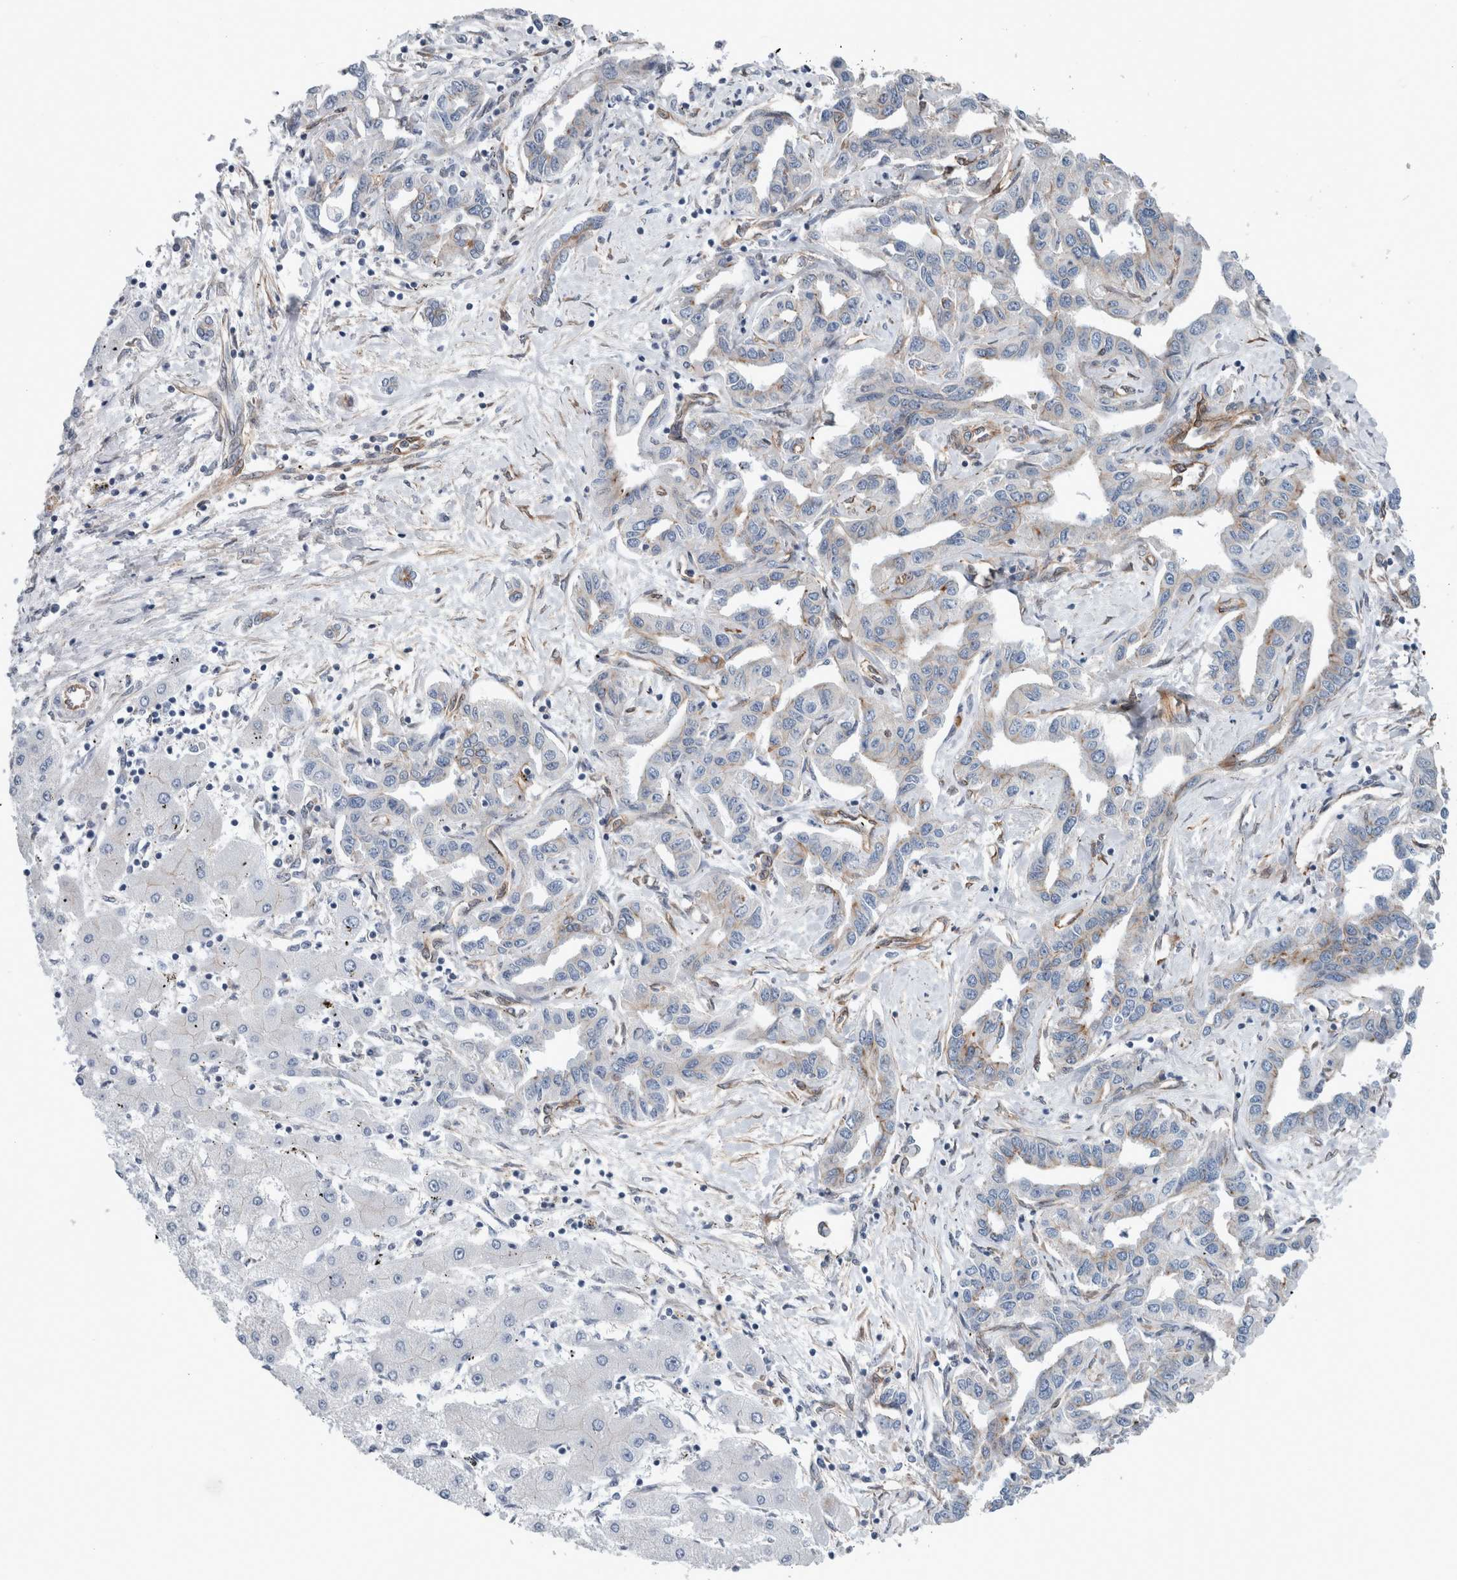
{"staining": {"intensity": "weak", "quantity": "<25%", "location": "cytoplasmic/membranous"}, "tissue": "liver cancer", "cell_type": "Tumor cells", "image_type": "cancer", "snomed": [{"axis": "morphology", "description": "Cholangiocarcinoma"}, {"axis": "topography", "description": "Liver"}], "caption": "There is no significant expression in tumor cells of liver cancer (cholangiocarcinoma).", "gene": "PLEC", "patient": {"sex": "male", "age": 59}}